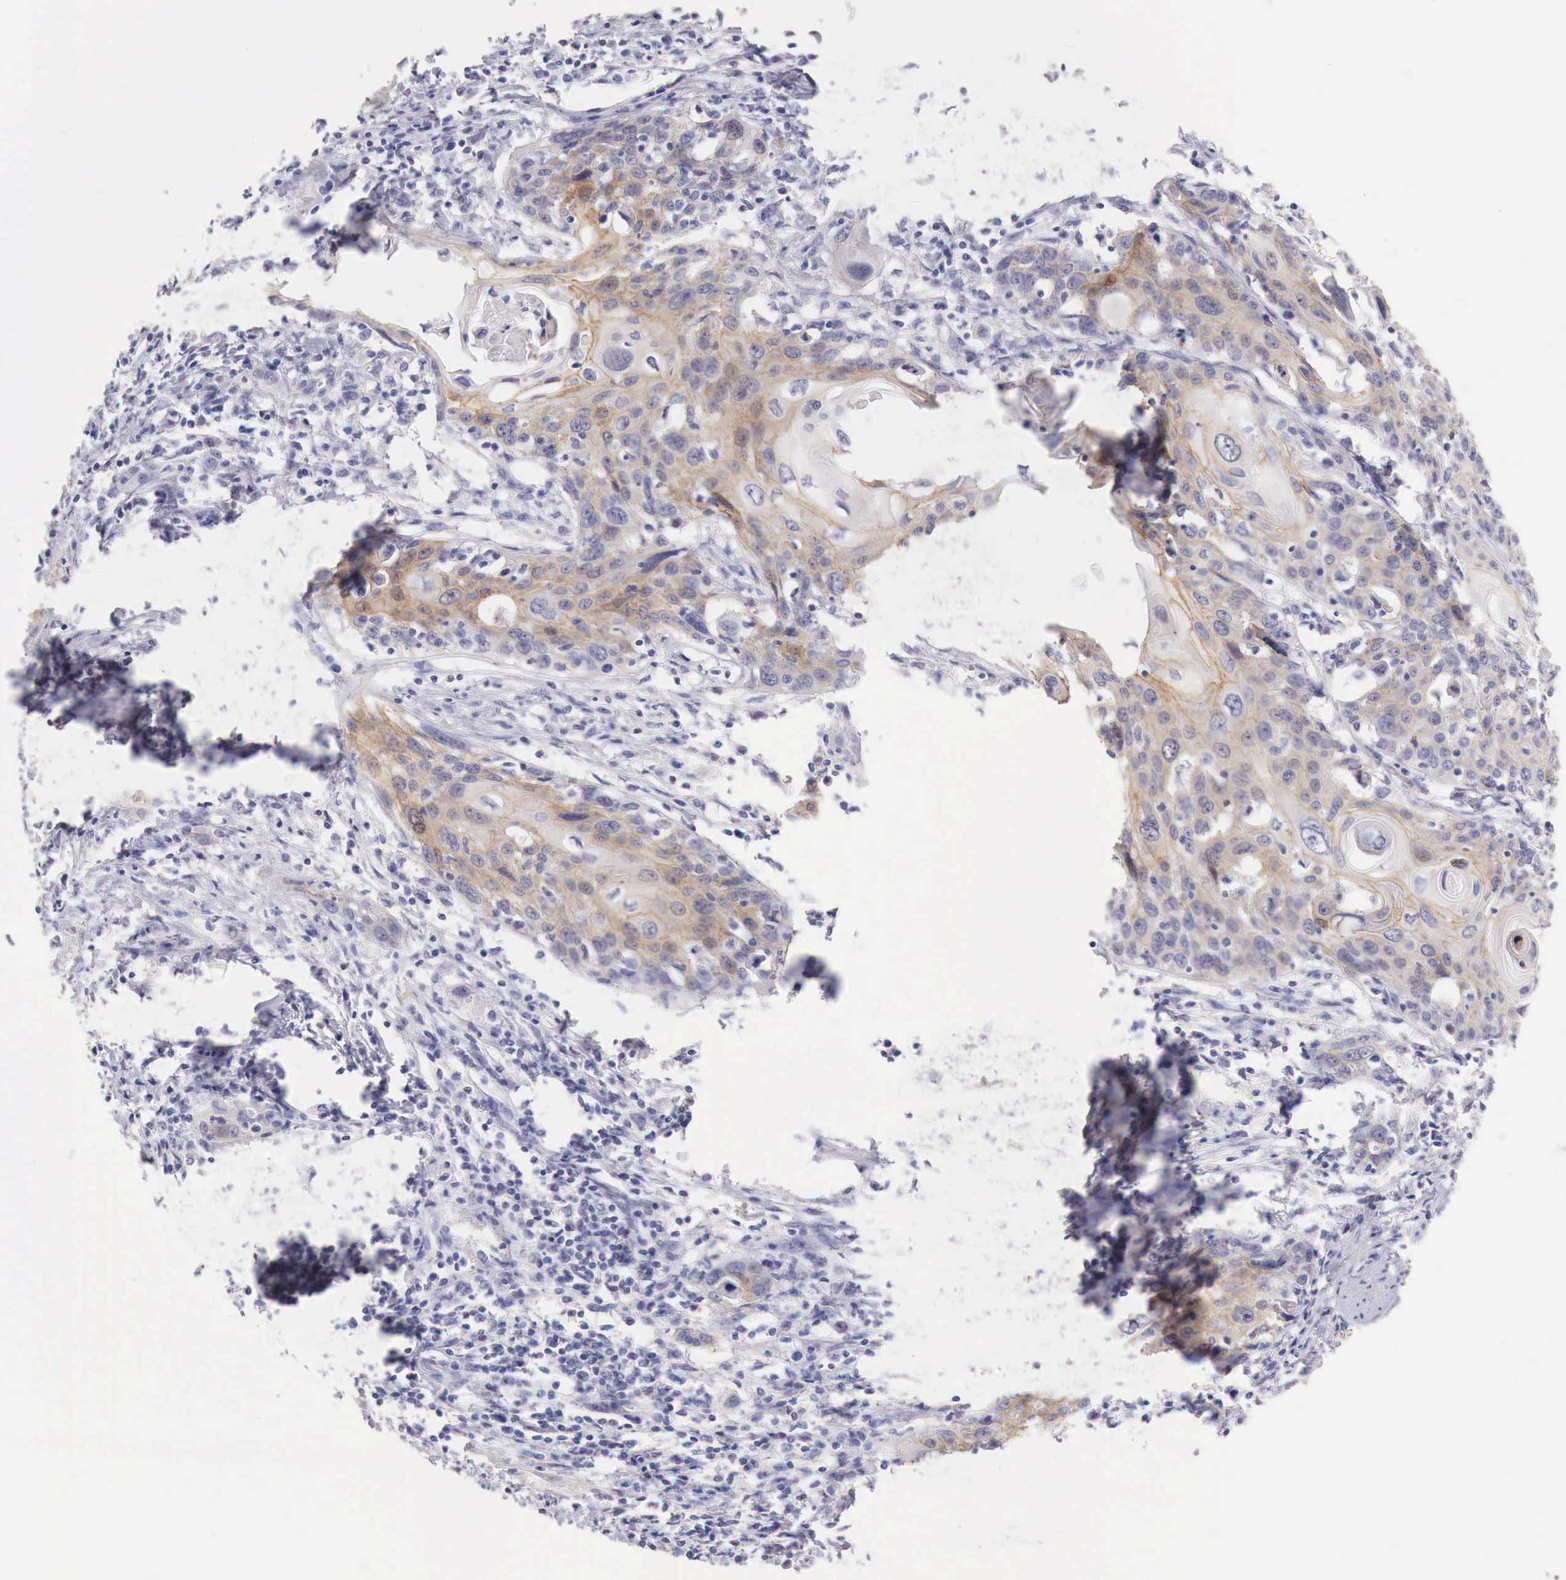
{"staining": {"intensity": "moderate", "quantity": "25%-75%", "location": "cytoplasmic/membranous,nuclear"}, "tissue": "cervical cancer", "cell_type": "Tumor cells", "image_type": "cancer", "snomed": [{"axis": "morphology", "description": "Squamous cell carcinoma, NOS"}, {"axis": "topography", "description": "Cervix"}], "caption": "A high-resolution micrograph shows IHC staining of cervical cancer, which exhibits moderate cytoplasmic/membranous and nuclear positivity in approximately 25%-75% of tumor cells.", "gene": "ITIH6", "patient": {"sex": "female", "age": 54}}